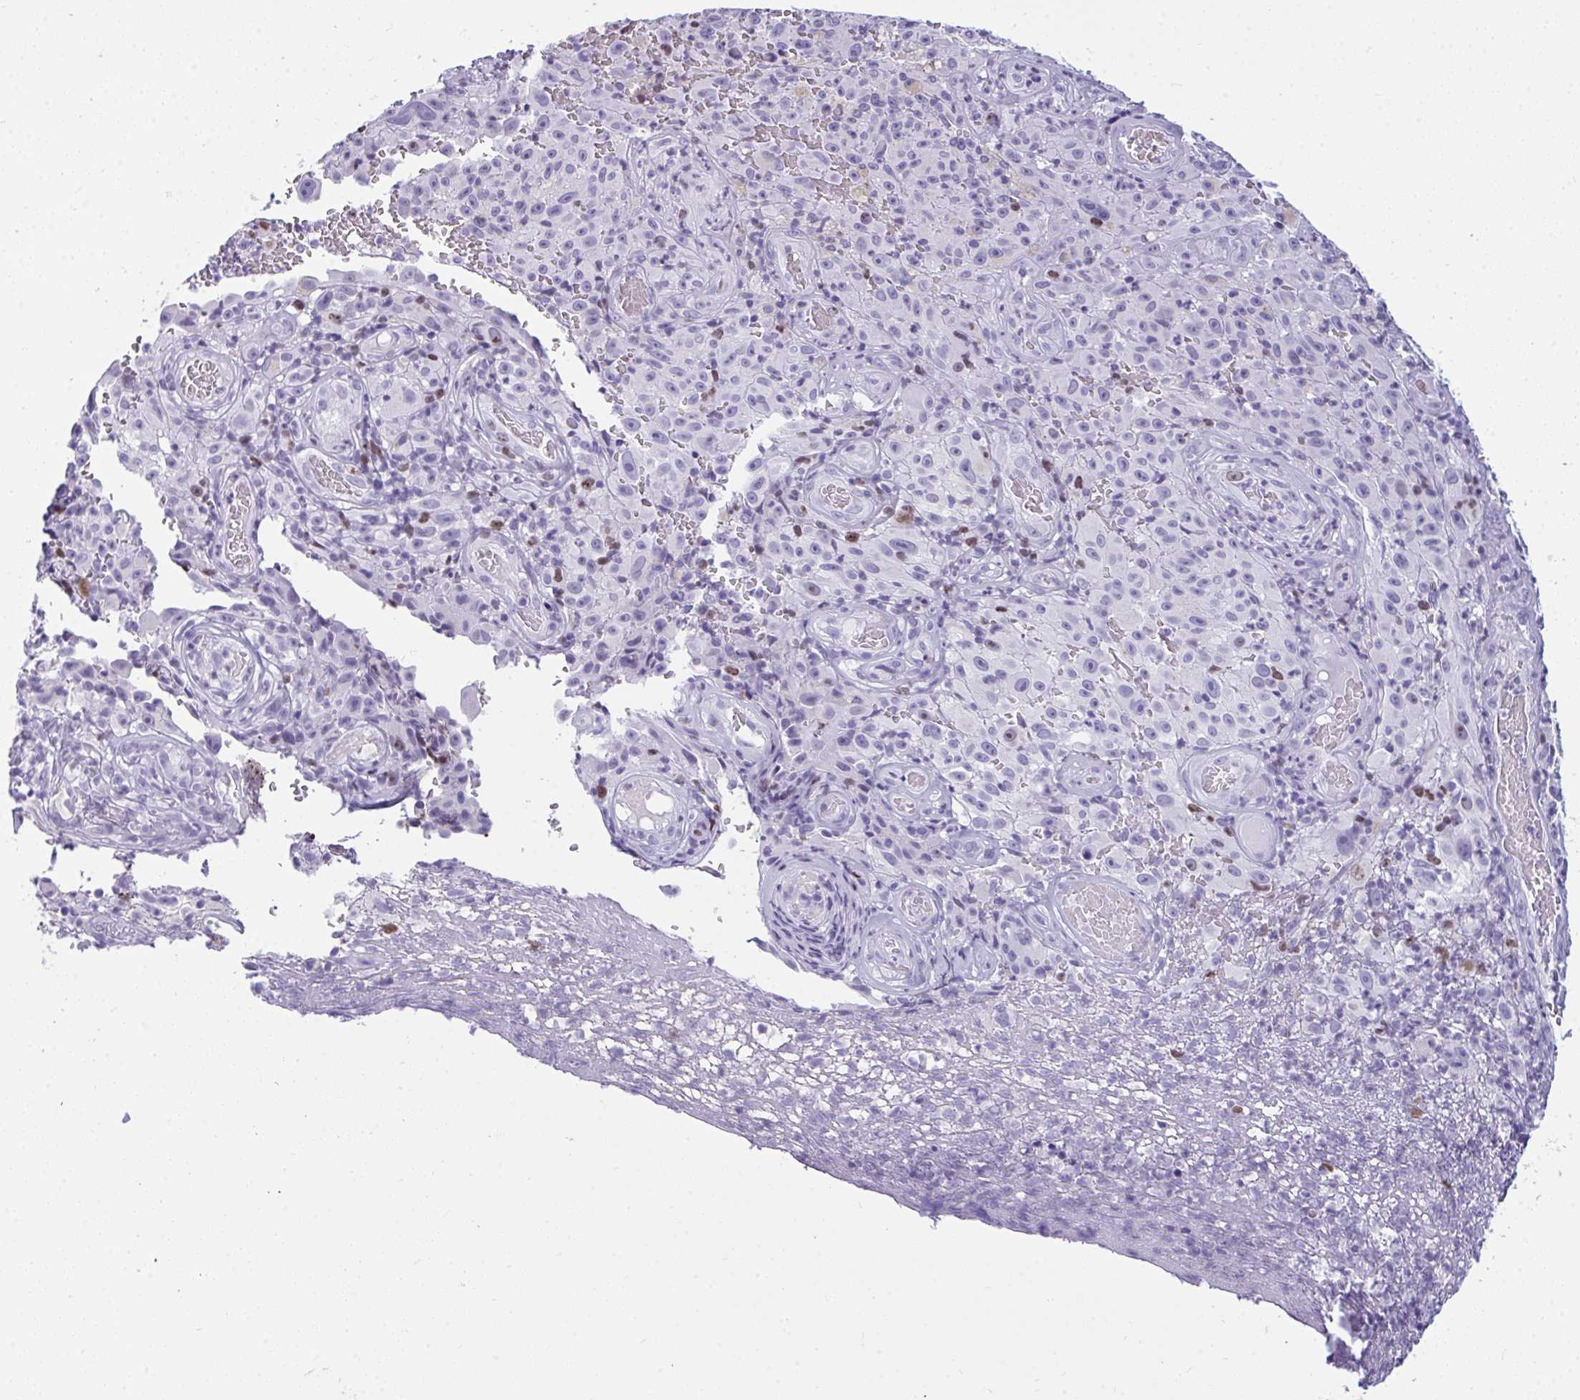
{"staining": {"intensity": "negative", "quantity": "none", "location": "none"}, "tissue": "melanoma", "cell_type": "Tumor cells", "image_type": "cancer", "snomed": [{"axis": "morphology", "description": "Malignant melanoma, NOS"}, {"axis": "topography", "description": "Skin"}], "caption": "Immunohistochemistry (IHC) image of human malignant melanoma stained for a protein (brown), which shows no positivity in tumor cells.", "gene": "SUZ12", "patient": {"sex": "female", "age": 82}}